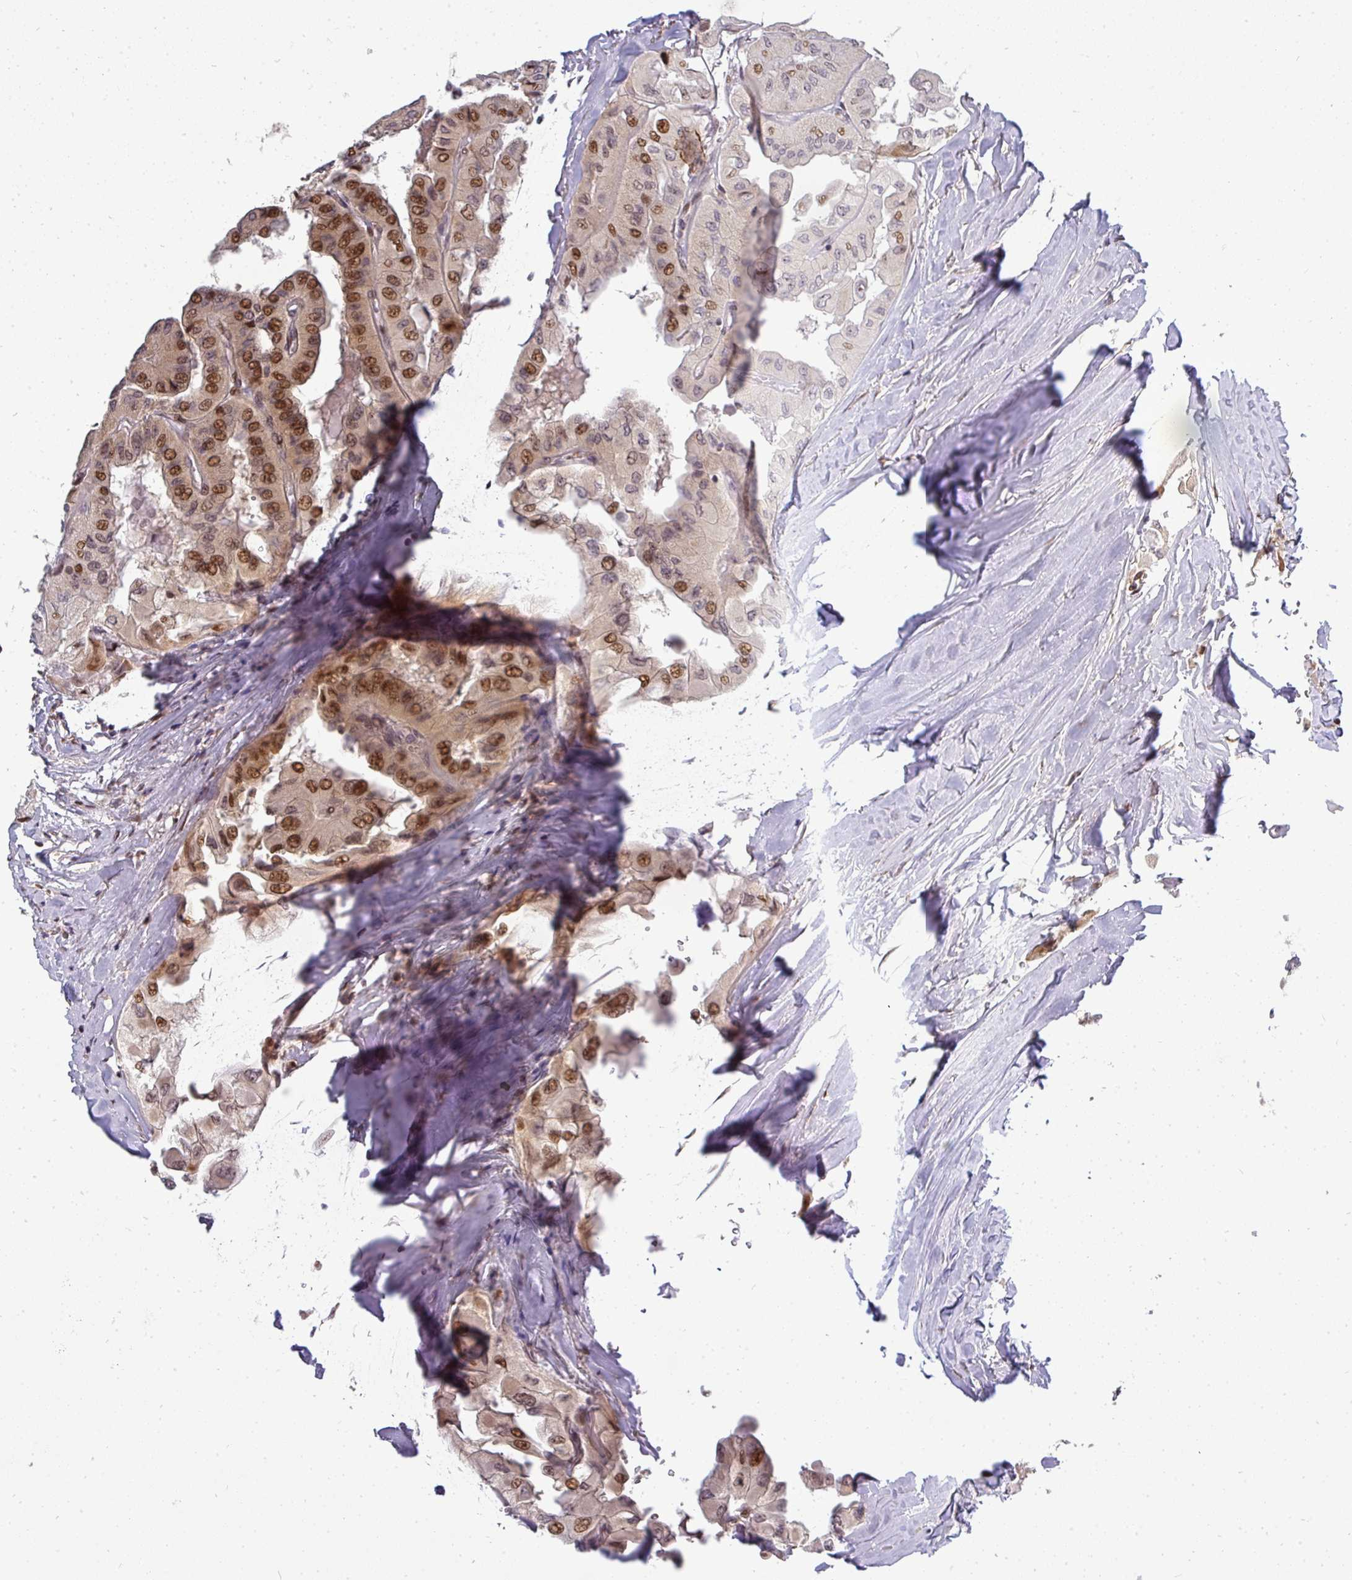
{"staining": {"intensity": "strong", "quantity": "25%-75%", "location": "cytoplasmic/membranous,nuclear"}, "tissue": "thyroid cancer", "cell_type": "Tumor cells", "image_type": "cancer", "snomed": [{"axis": "morphology", "description": "Normal tissue, NOS"}, {"axis": "morphology", "description": "Papillary adenocarcinoma, NOS"}, {"axis": "topography", "description": "Thyroid gland"}], "caption": "Thyroid papillary adenocarcinoma tissue shows strong cytoplasmic/membranous and nuclear expression in about 25%-75% of tumor cells, visualized by immunohistochemistry.", "gene": "PATZ1", "patient": {"sex": "female", "age": 59}}